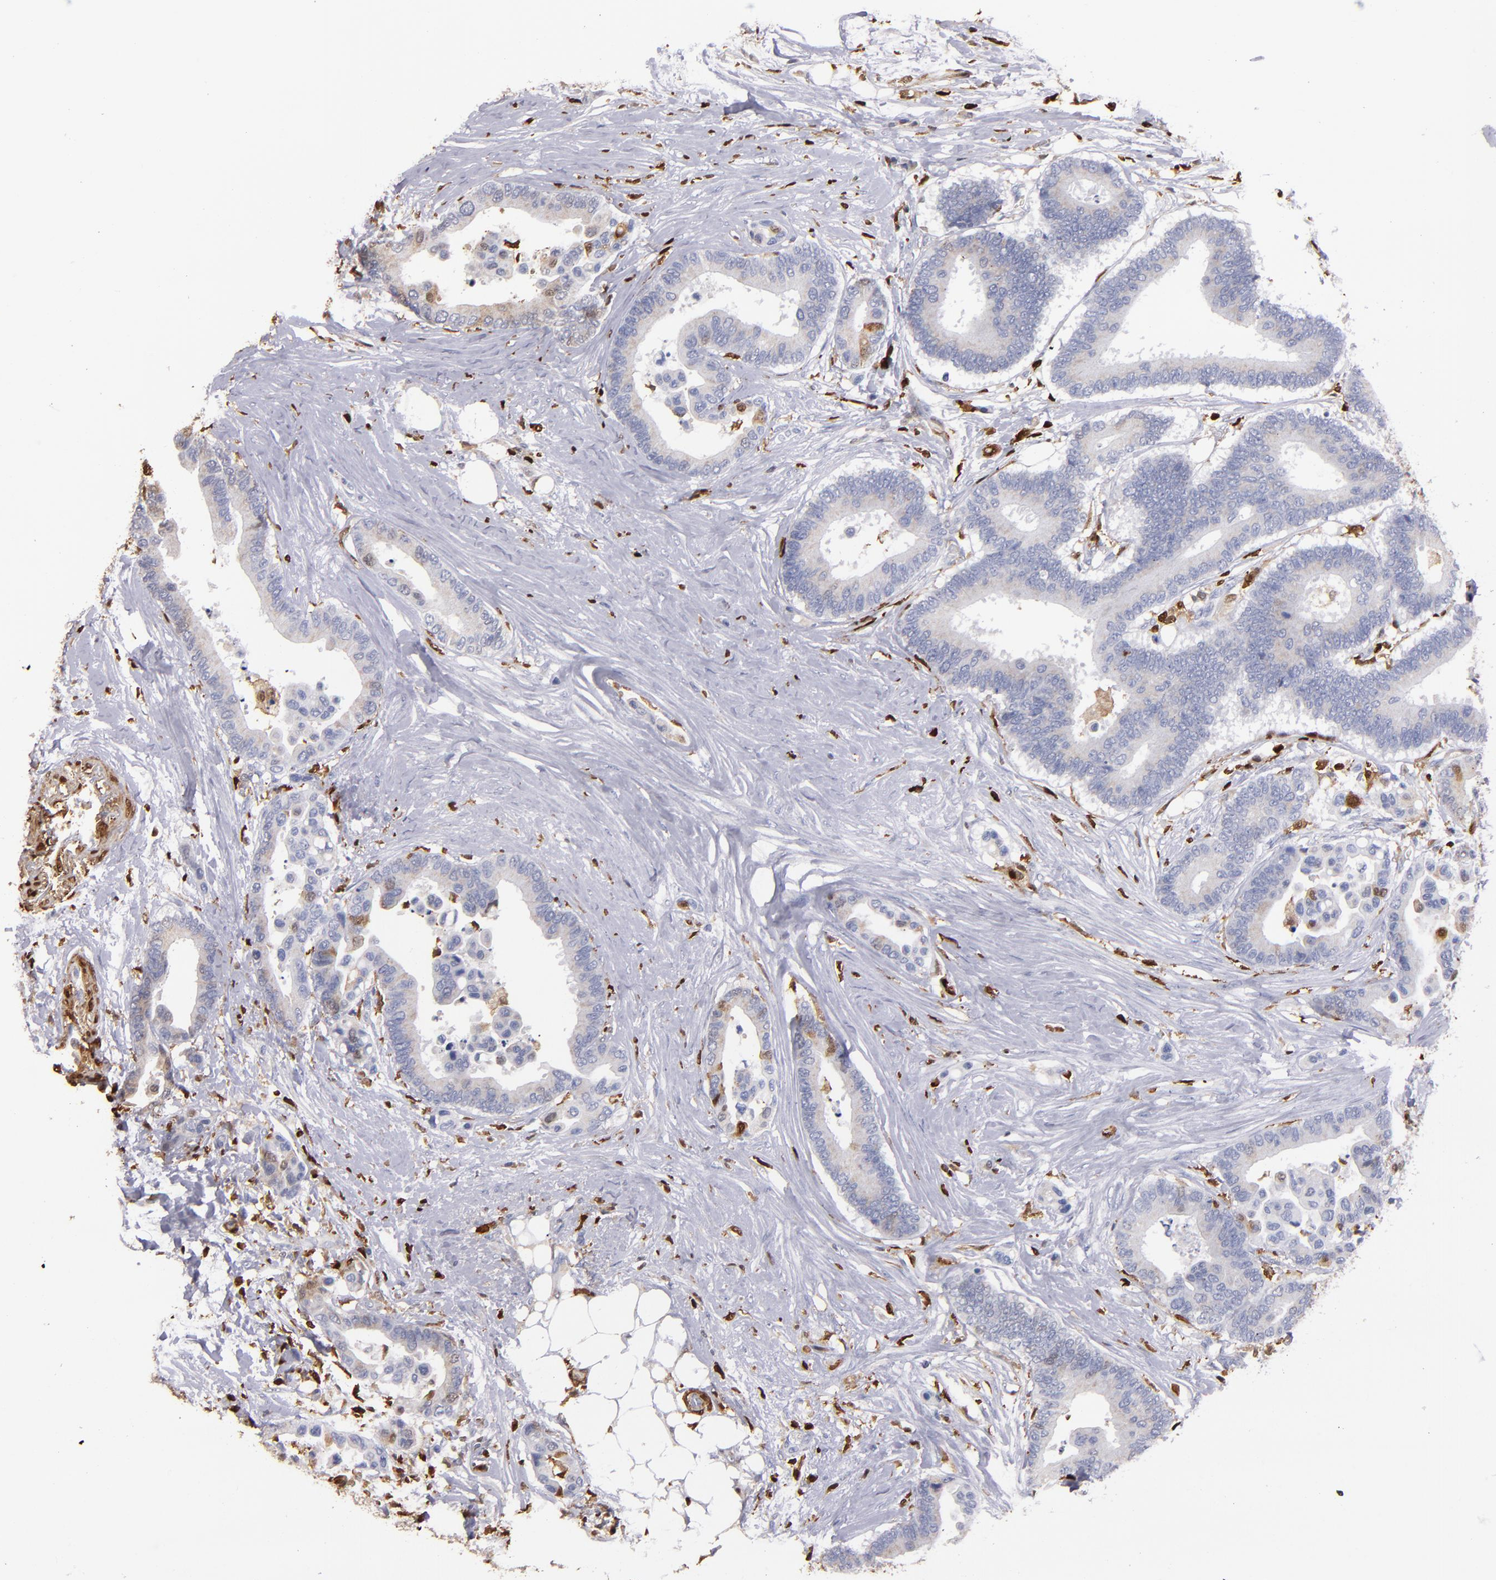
{"staining": {"intensity": "weak", "quantity": "25%-75%", "location": "cytoplasmic/membranous,nuclear"}, "tissue": "colorectal cancer", "cell_type": "Tumor cells", "image_type": "cancer", "snomed": [{"axis": "morphology", "description": "Adenocarcinoma, NOS"}, {"axis": "topography", "description": "Colon"}], "caption": "Protein staining of adenocarcinoma (colorectal) tissue demonstrates weak cytoplasmic/membranous and nuclear positivity in about 25%-75% of tumor cells.", "gene": "S100A4", "patient": {"sex": "male", "age": 82}}